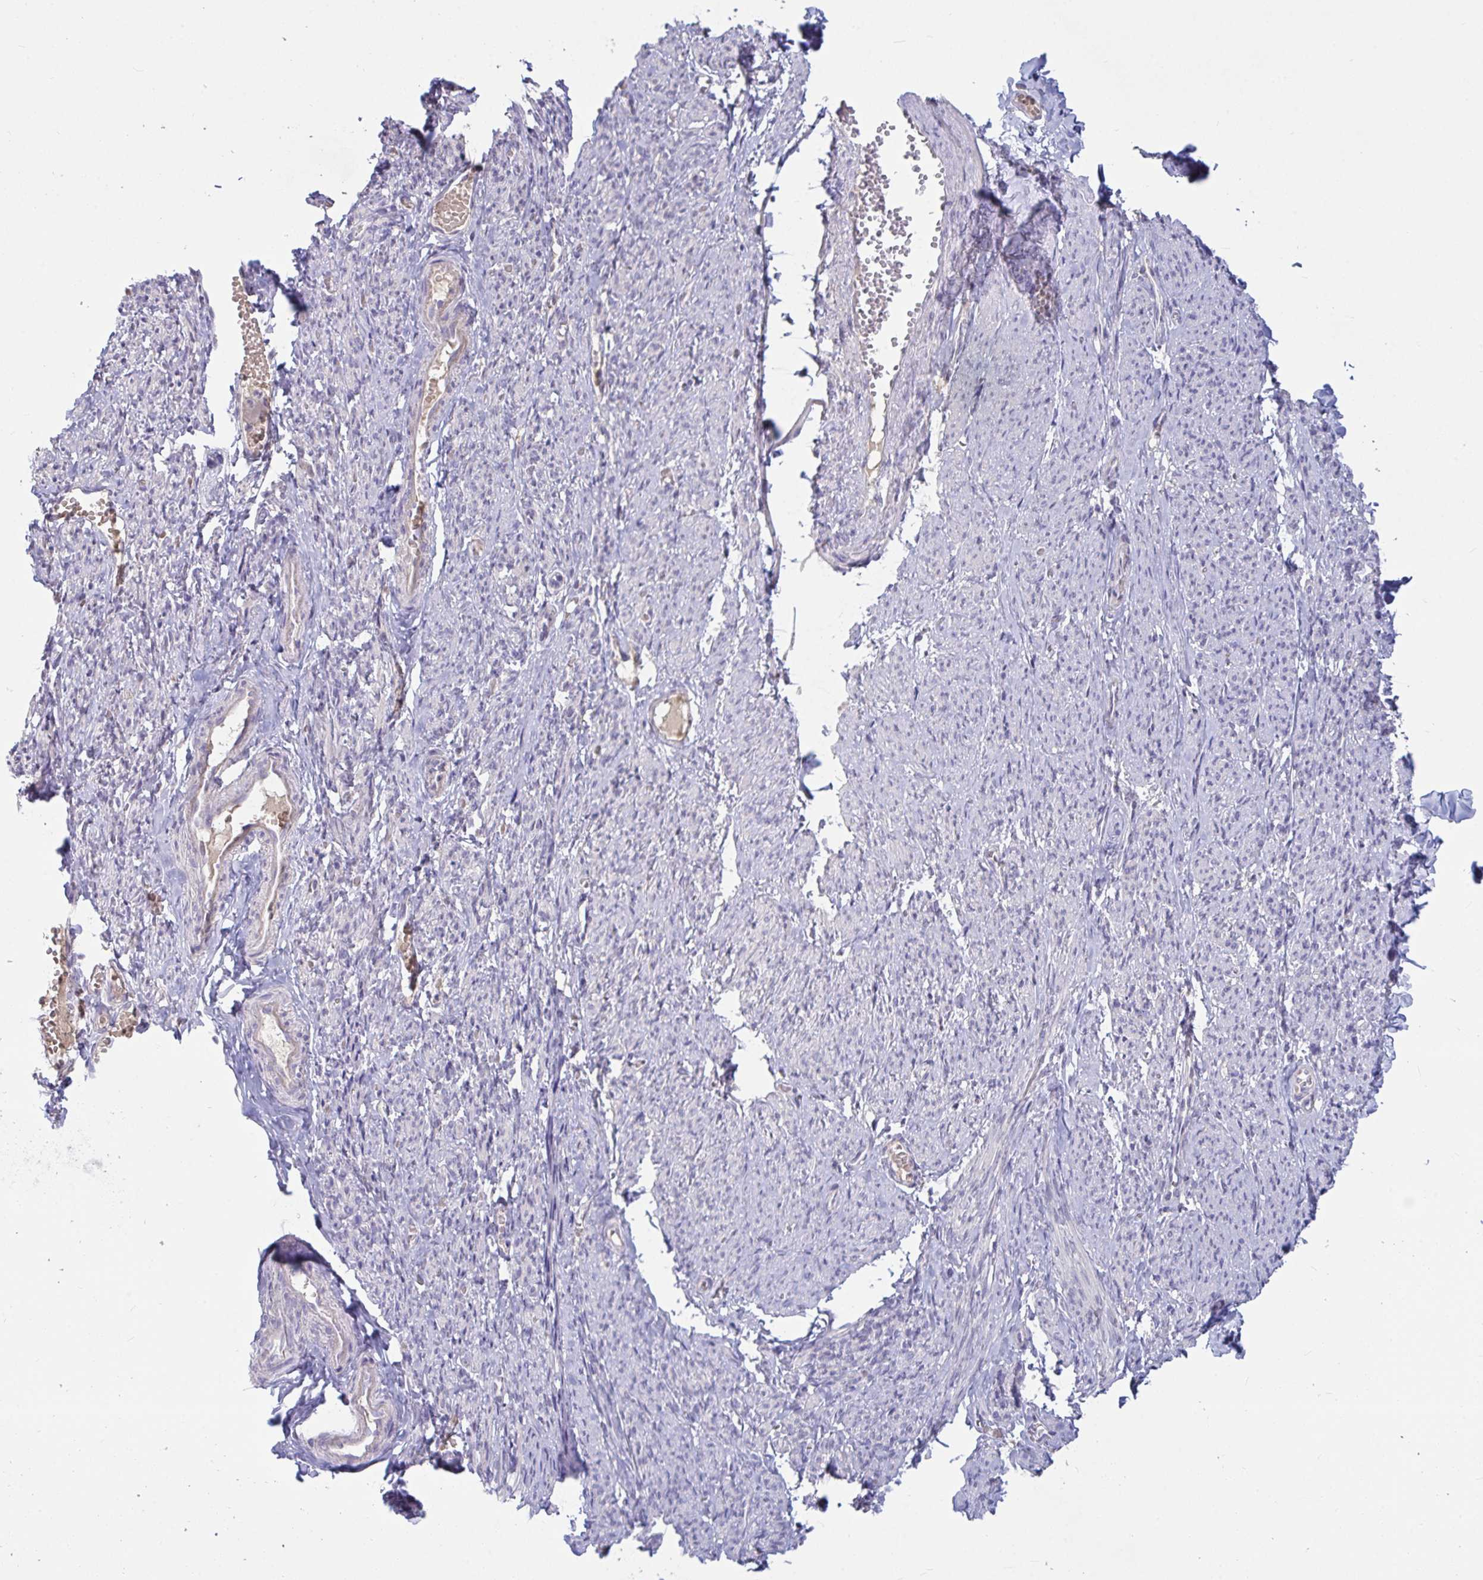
{"staining": {"intensity": "negative", "quantity": "none", "location": "none"}, "tissue": "smooth muscle", "cell_type": "Smooth muscle cells", "image_type": "normal", "snomed": [{"axis": "morphology", "description": "Normal tissue, NOS"}, {"axis": "topography", "description": "Smooth muscle"}], "caption": "This is an immunohistochemistry micrograph of benign human smooth muscle. There is no staining in smooth muscle cells.", "gene": "MYC", "patient": {"sex": "female", "age": 65}}